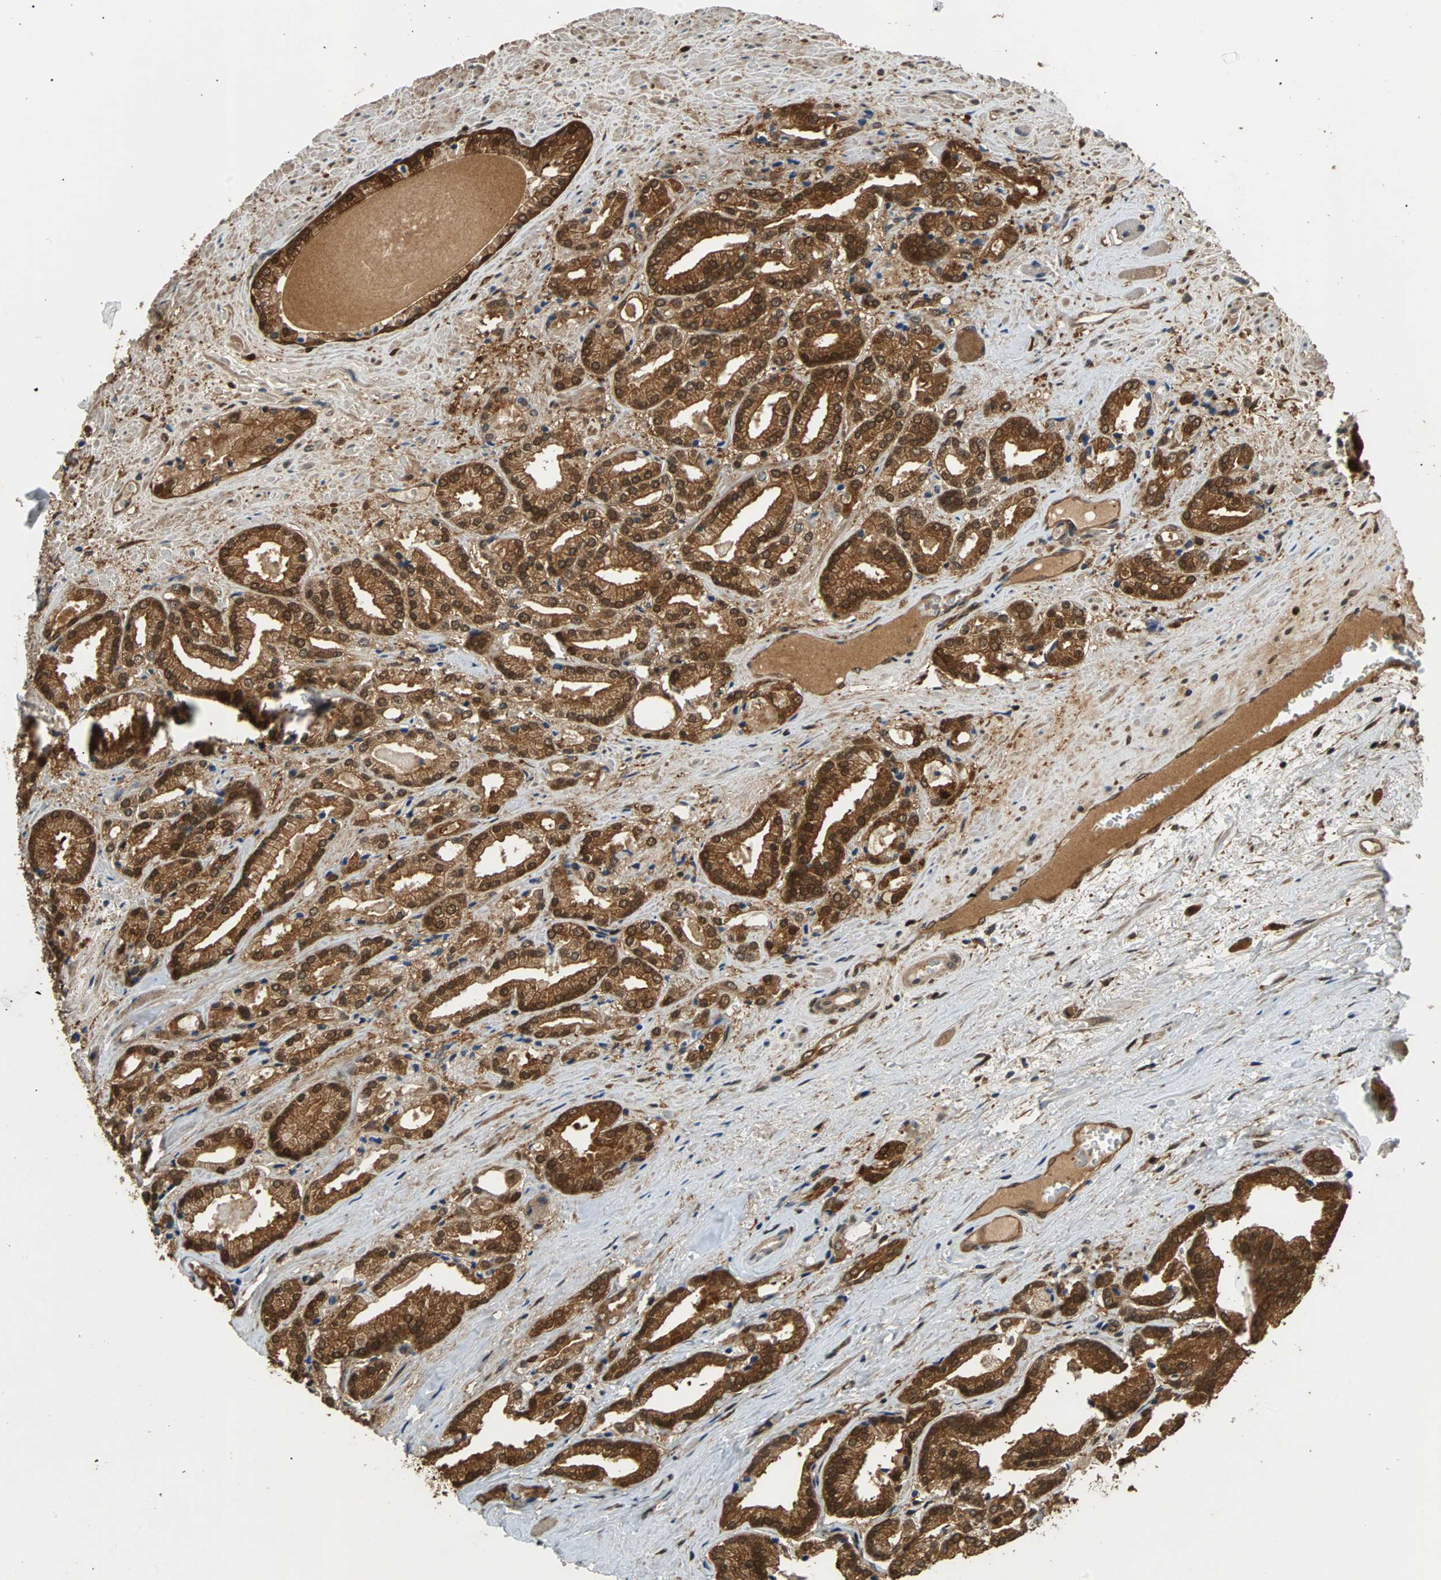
{"staining": {"intensity": "strong", "quantity": ">75%", "location": "cytoplasmic/membranous,nuclear"}, "tissue": "prostate cancer", "cell_type": "Tumor cells", "image_type": "cancer", "snomed": [{"axis": "morphology", "description": "Adenocarcinoma, Low grade"}, {"axis": "topography", "description": "Prostate"}], "caption": "Prostate cancer (low-grade adenocarcinoma) stained with a brown dye shows strong cytoplasmic/membranous and nuclear positive staining in about >75% of tumor cells.", "gene": "PRDX6", "patient": {"sex": "male", "age": 59}}